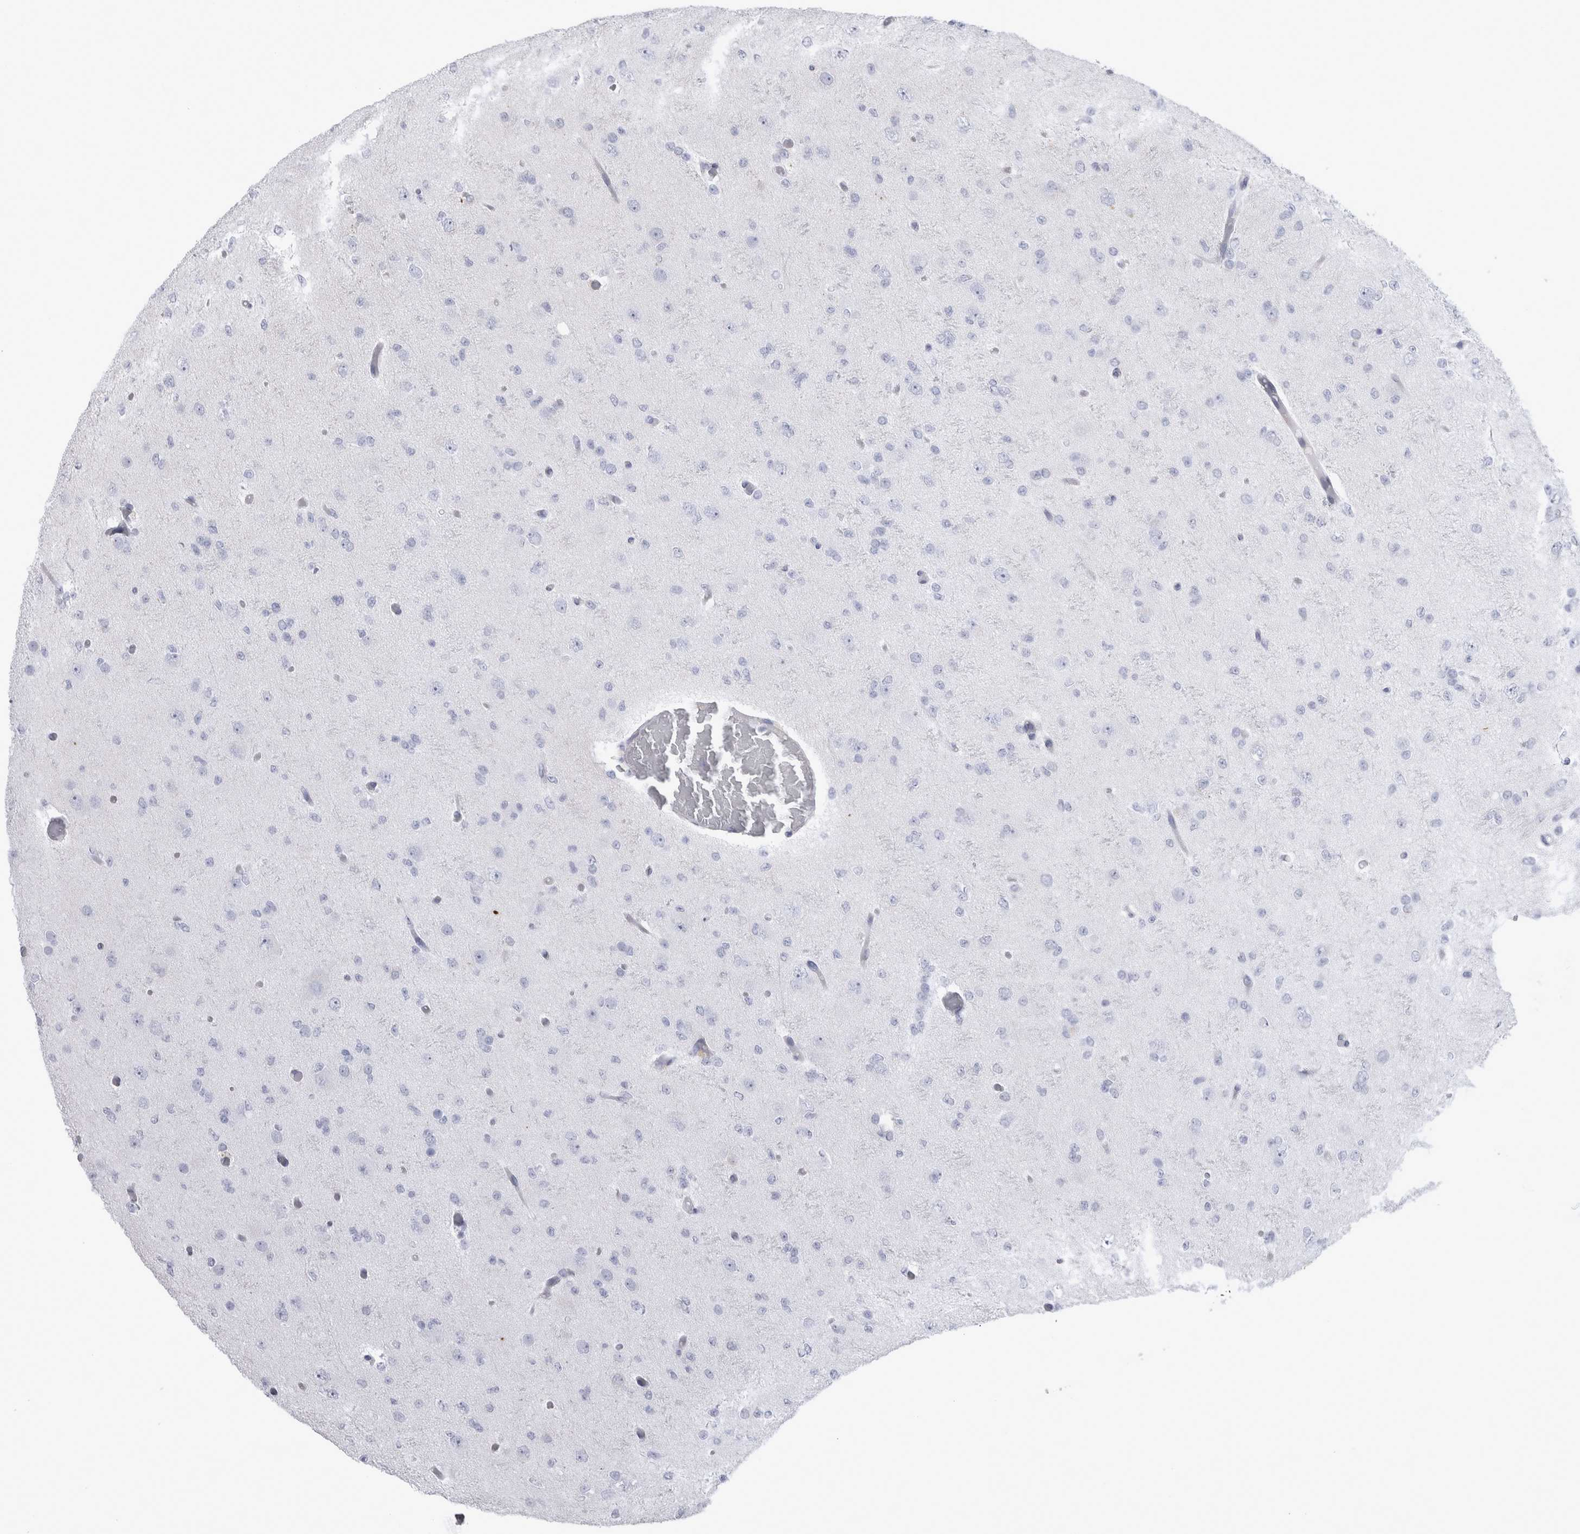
{"staining": {"intensity": "negative", "quantity": "none", "location": "none"}, "tissue": "glioma", "cell_type": "Tumor cells", "image_type": "cancer", "snomed": [{"axis": "morphology", "description": "Glioma, malignant, Low grade"}, {"axis": "topography", "description": "Brain"}], "caption": "This histopathology image is of malignant glioma (low-grade) stained with IHC to label a protein in brown with the nuclei are counter-stained blue. There is no expression in tumor cells. (DAB (3,3'-diaminobenzidine) IHC with hematoxylin counter stain).", "gene": "TSPOAP1", "patient": {"sex": "female", "age": 22}}